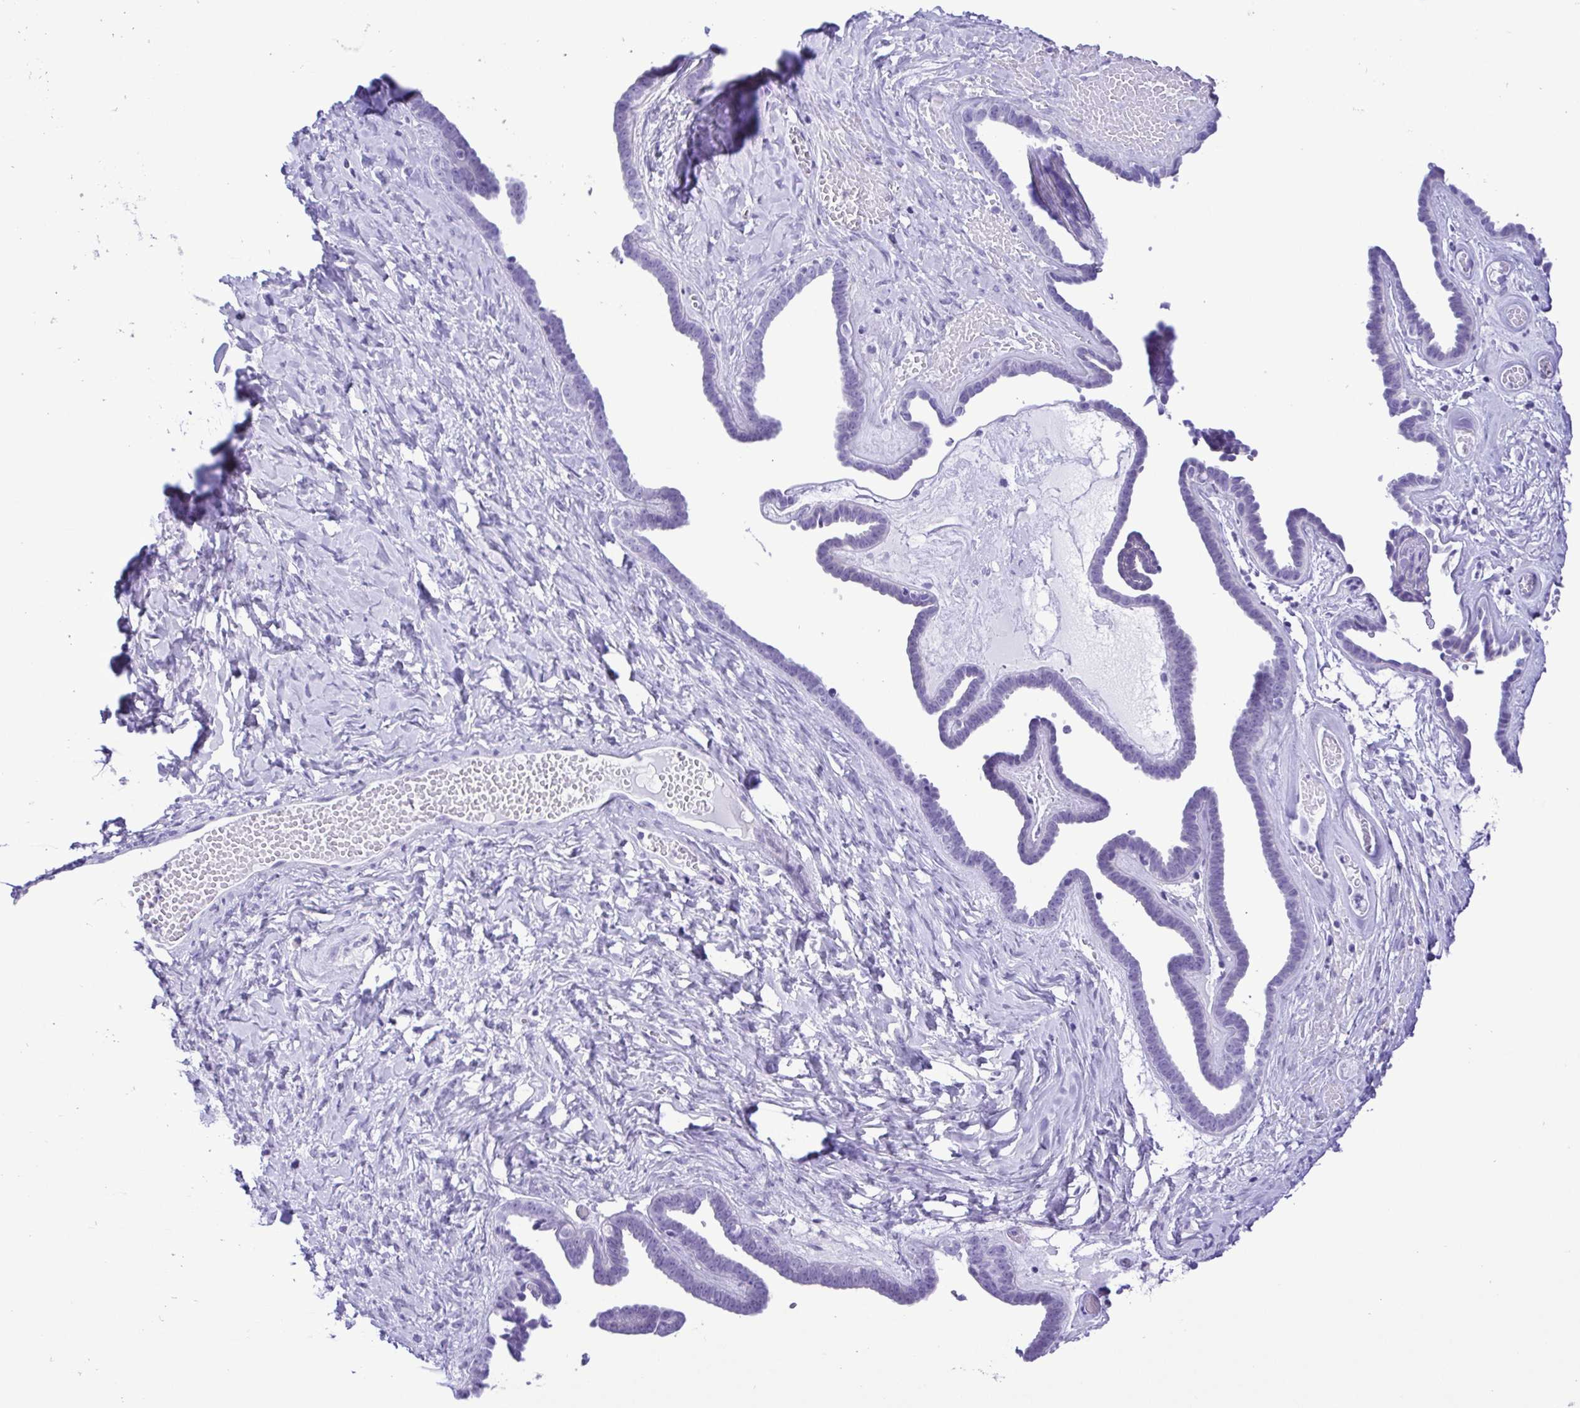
{"staining": {"intensity": "negative", "quantity": "none", "location": "none"}, "tissue": "ovarian cancer", "cell_type": "Tumor cells", "image_type": "cancer", "snomed": [{"axis": "morphology", "description": "Cystadenocarcinoma, serous, NOS"}, {"axis": "topography", "description": "Ovary"}], "caption": "Human serous cystadenocarcinoma (ovarian) stained for a protein using immunohistochemistry (IHC) displays no staining in tumor cells.", "gene": "PAK3", "patient": {"sex": "female", "age": 71}}